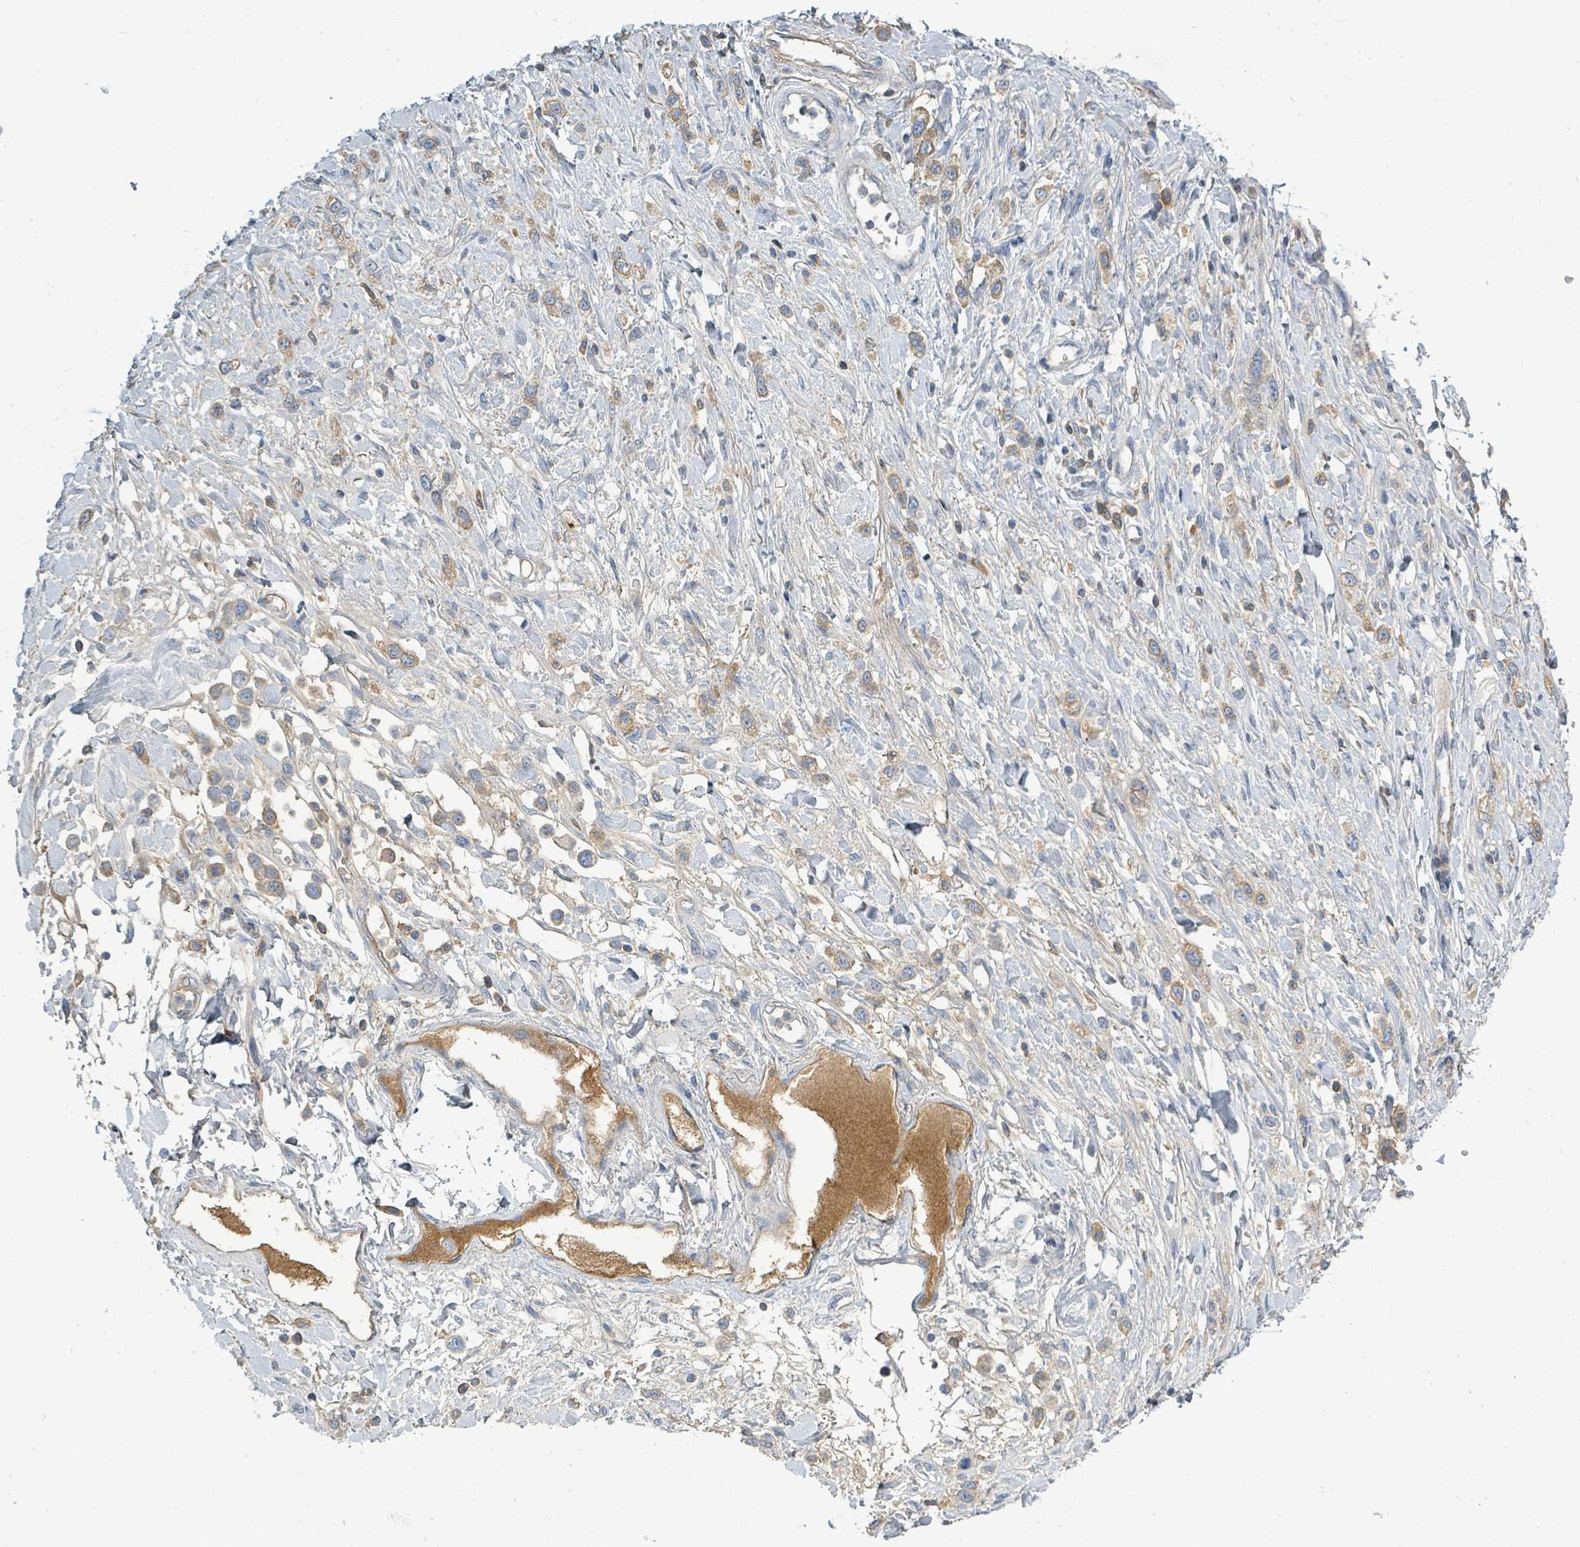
{"staining": {"intensity": "moderate", "quantity": "<25%", "location": "cytoplasmic/membranous"}, "tissue": "stomach cancer", "cell_type": "Tumor cells", "image_type": "cancer", "snomed": [{"axis": "morphology", "description": "Adenocarcinoma, NOS"}, {"axis": "topography", "description": "Stomach"}], "caption": "High-power microscopy captured an immunohistochemistry photomicrograph of stomach cancer (adenocarcinoma), revealing moderate cytoplasmic/membranous expression in approximately <25% of tumor cells.", "gene": "SLC25A23", "patient": {"sex": "female", "age": 65}}